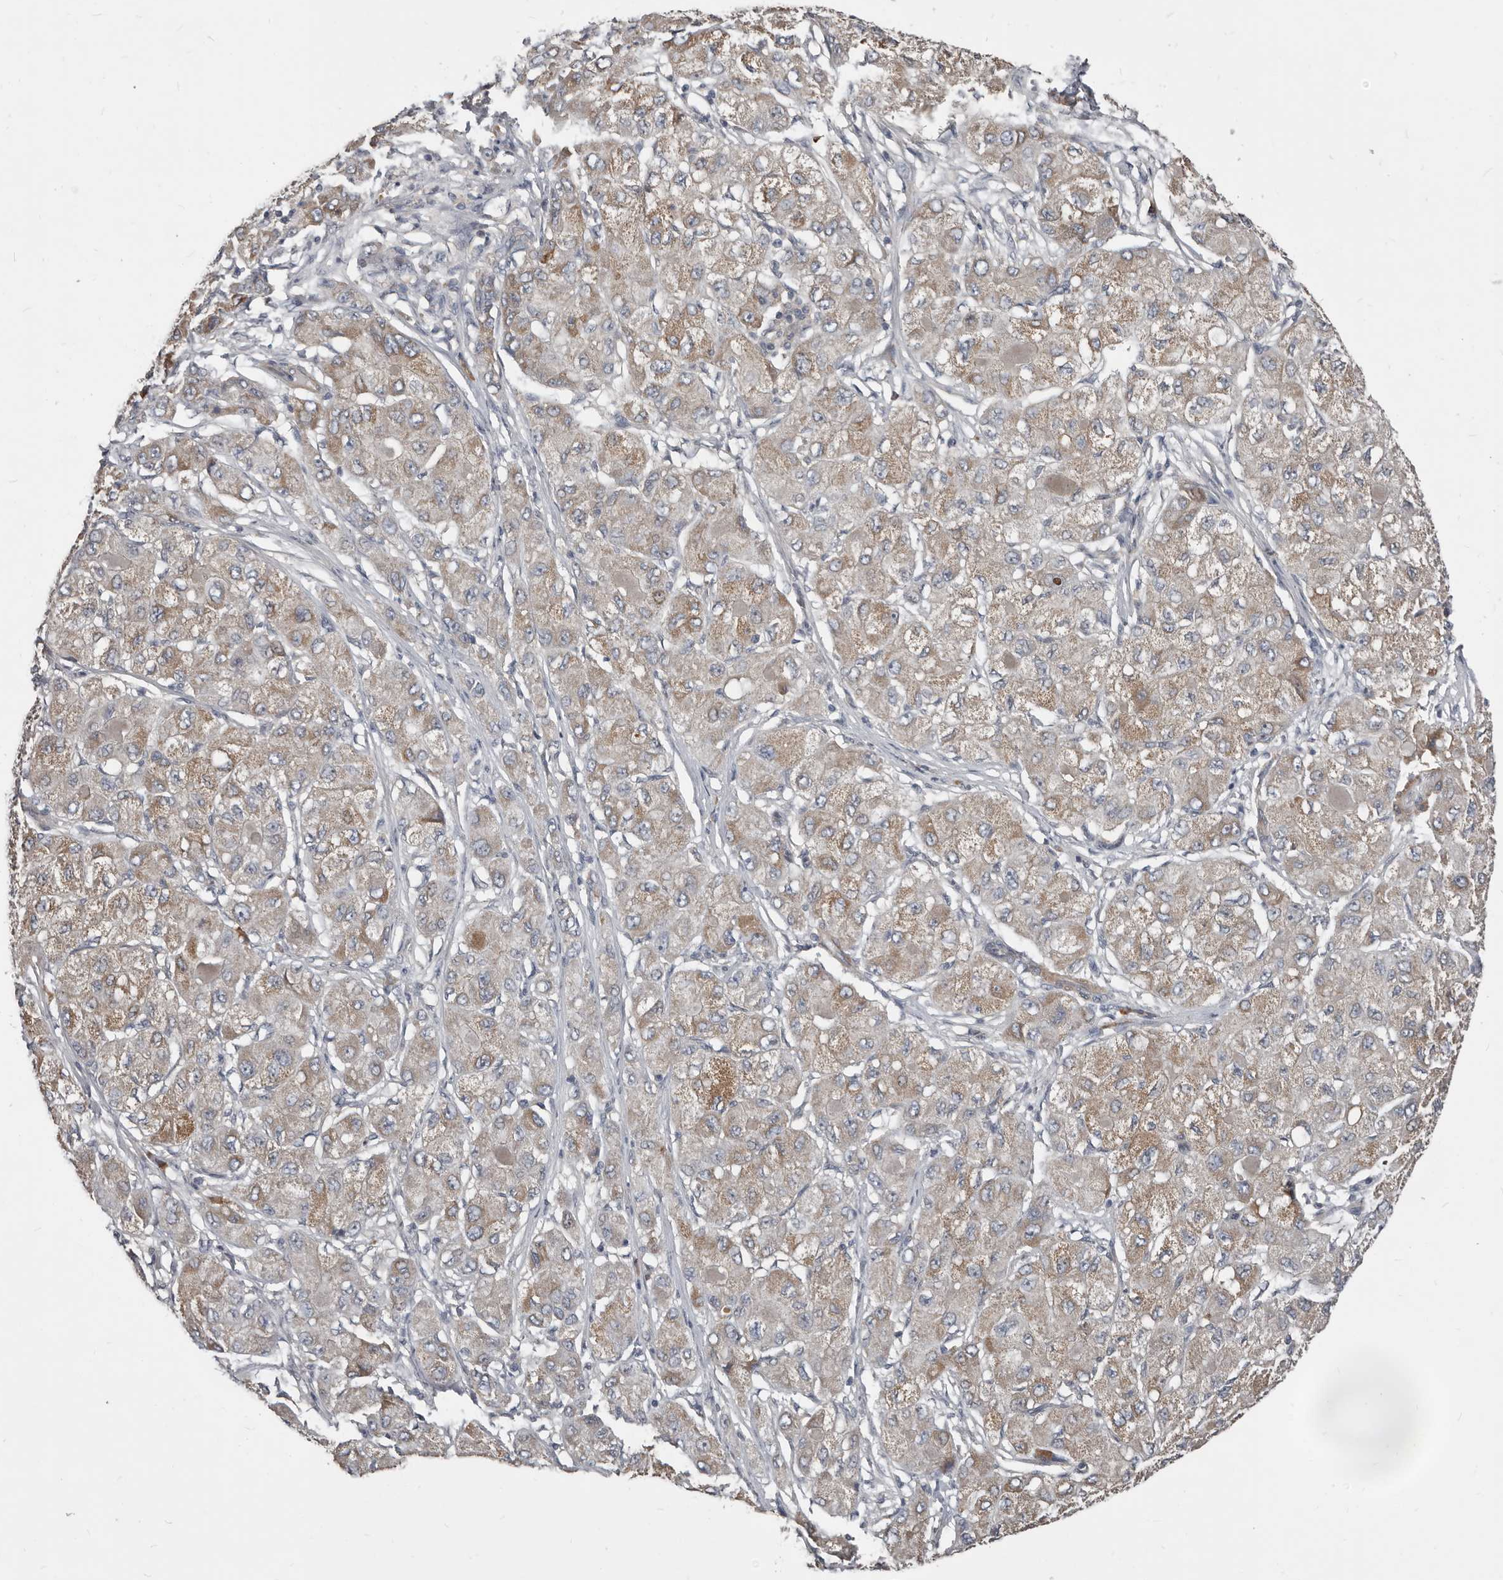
{"staining": {"intensity": "weak", "quantity": "25%-75%", "location": "cytoplasmic/membranous"}, "tissue": "liver cancer", "cell_type": "Tumor cells", "image_type": "cancer", "snomed": [{"axis": "morphology", "description": "Carcinoma, Hepatocellular, NOS"}, {"axis": "topography", "description": "Liver"}], "caption": "Liver cancer stained with a brown dye shows weak cytoplasmic/membranous positive positivity in approximately 25%-75% of tumor cells.", "gene": "AKNAD1", "patient": {"sex": "male", "age": 80}}